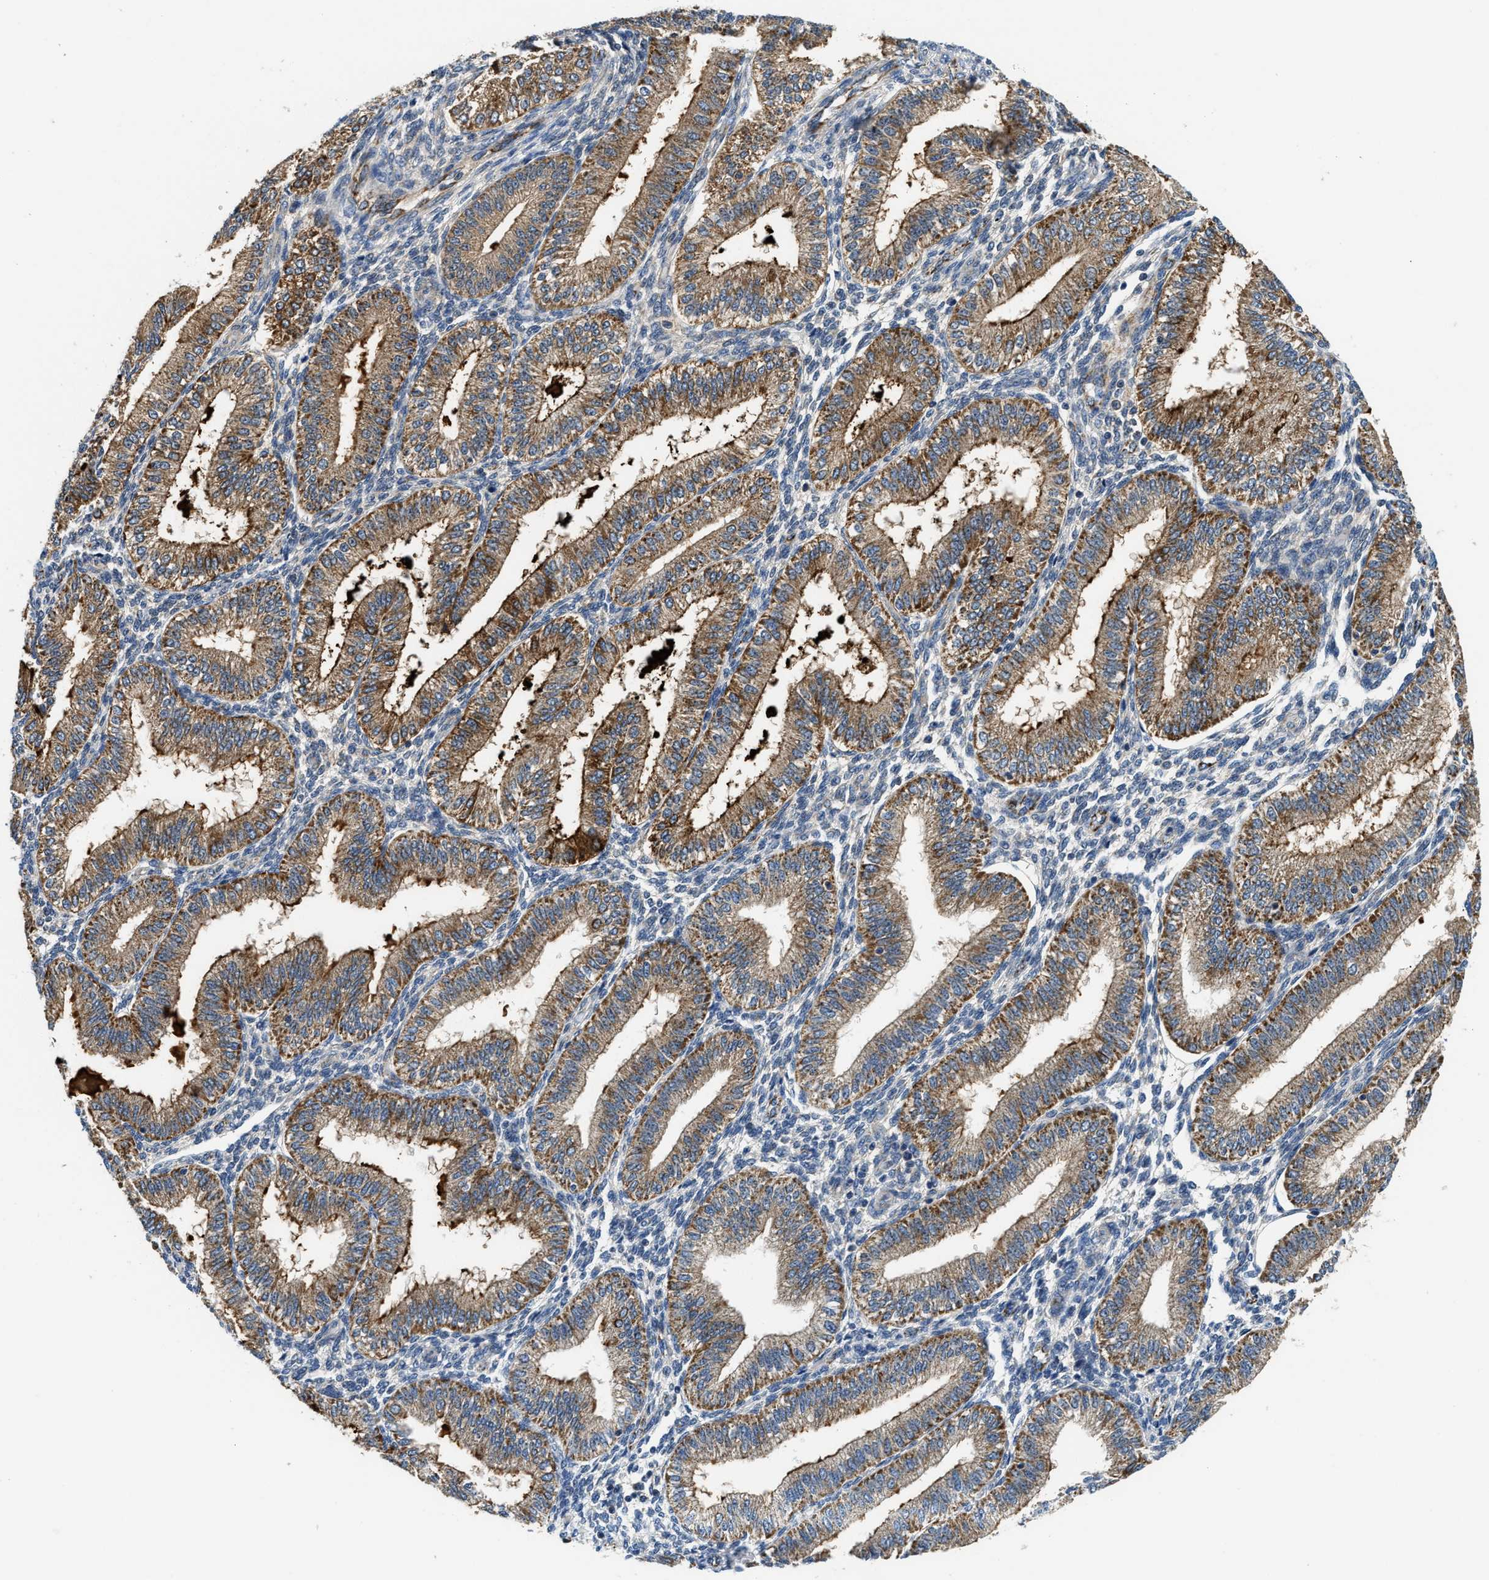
{"staining": {"intensity": "negative", "quantity": "none", "location": "none"}, "tissue": "endometrium", "cell_type": "Cells in endometrial stroma", "image_type": "normal", "snomed": [{"axis": "morphology", "description": "Normal tissue, NOS"}, {"axis": "topography", "description": "Endometrium"}], "caption": "Immunohistochemistry micrograph of normal endometrium: human endometrium stained with DAB displays no significant protein positivity in cells in endometrial stroma.", "gene": "CCM2", "patient": {"sex": "female", "age": 39}}